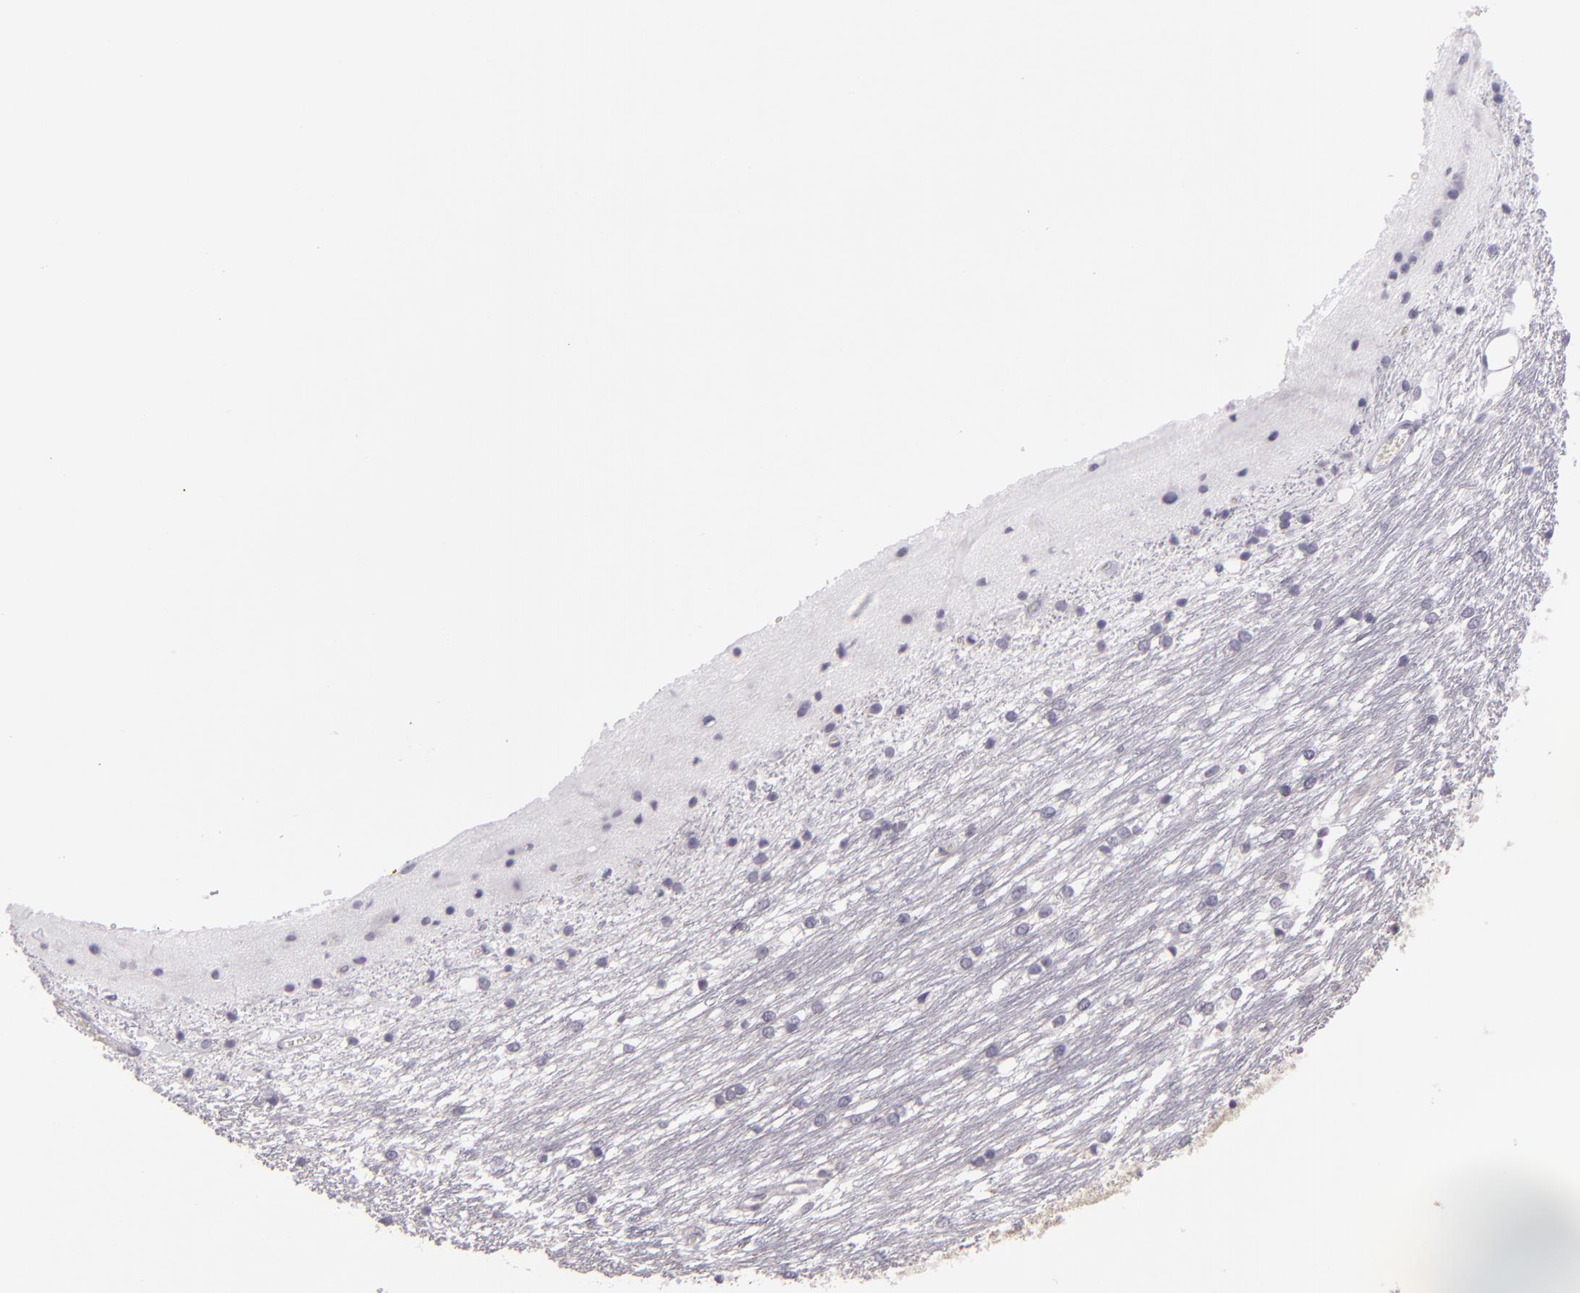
{"staining": {"intensity": "negative", "quantity": "none", "location": "none"}, "tissue": "caudate", "cell_type": "Glial cells", "image_type": "normal", "snomed": [{"axis": "morphology", "description": "Normal tissue, NOS"}, {"axis": "topography", "description": "Lateral ventricle wall"}], "caption": "Immunohistochemistry (IHC) histopathology image of normal human caudate stained for a protein (brown), which reveals no staining in glial cells.", "gene": "EGFL6", "patient": {"sex": "female", "age": 19}}